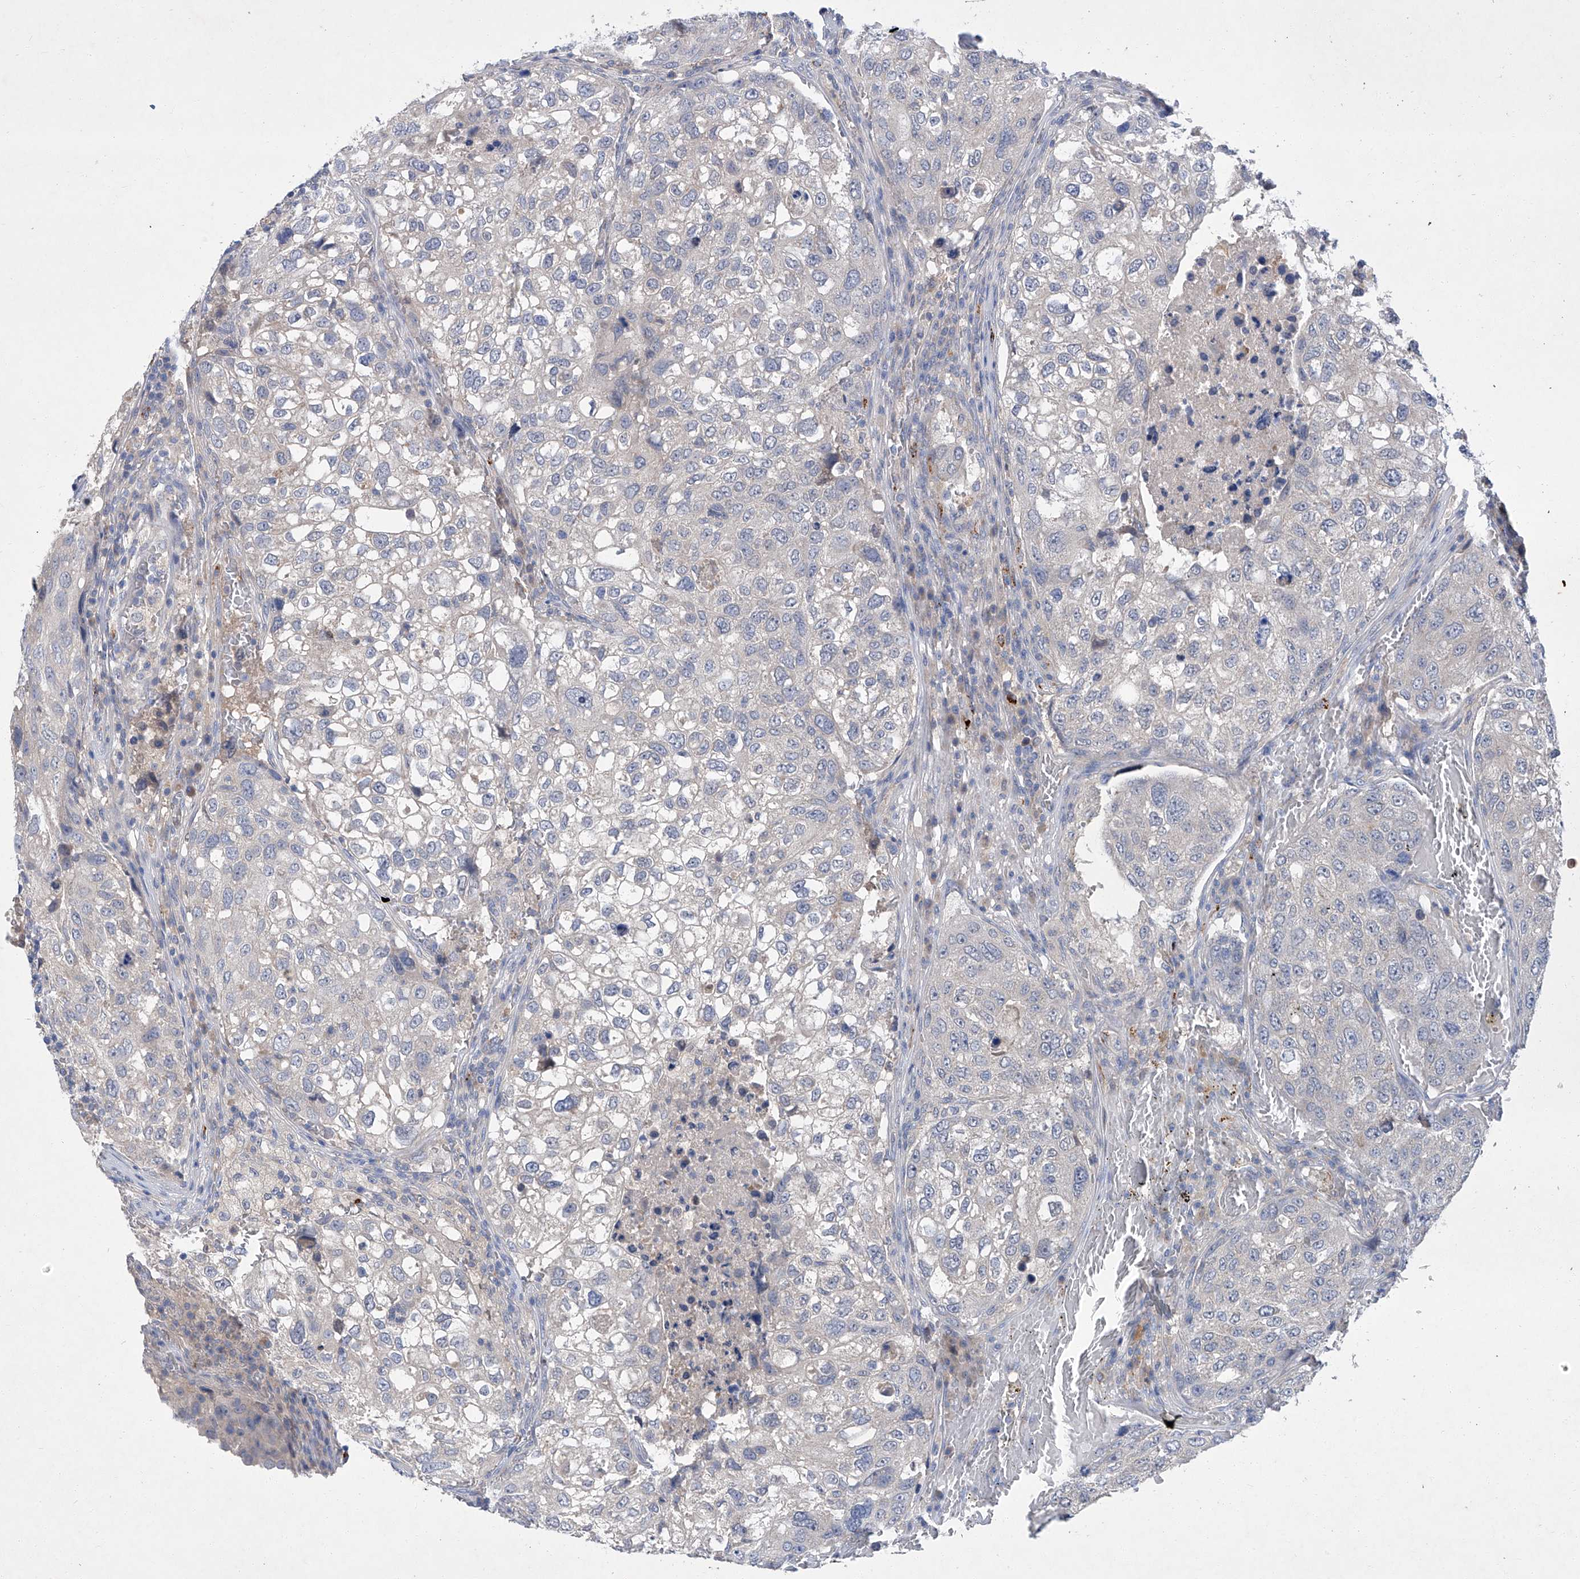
{"staining": {"intensity": "negative", "quantity": "none", "location": "none"}, "tissue": "urothelial cancer", "cell_type": "Tumor cells", "image_type": "cancer", "snomed": [{"axis": "morphology", "description": "Urothelial carcinoma, High grade"}, {"axis": "topography", "description": "Lymph node"}, {"axis": "topography", "description": "Urinary bladder"}], "caption": "This is a image of immunohistochemistry (IHC) staining of urothelial cancer, which shows no positivity in tumor cells.", "gene": "SBK2", "patient": {"sex": "male", "age": 51}}